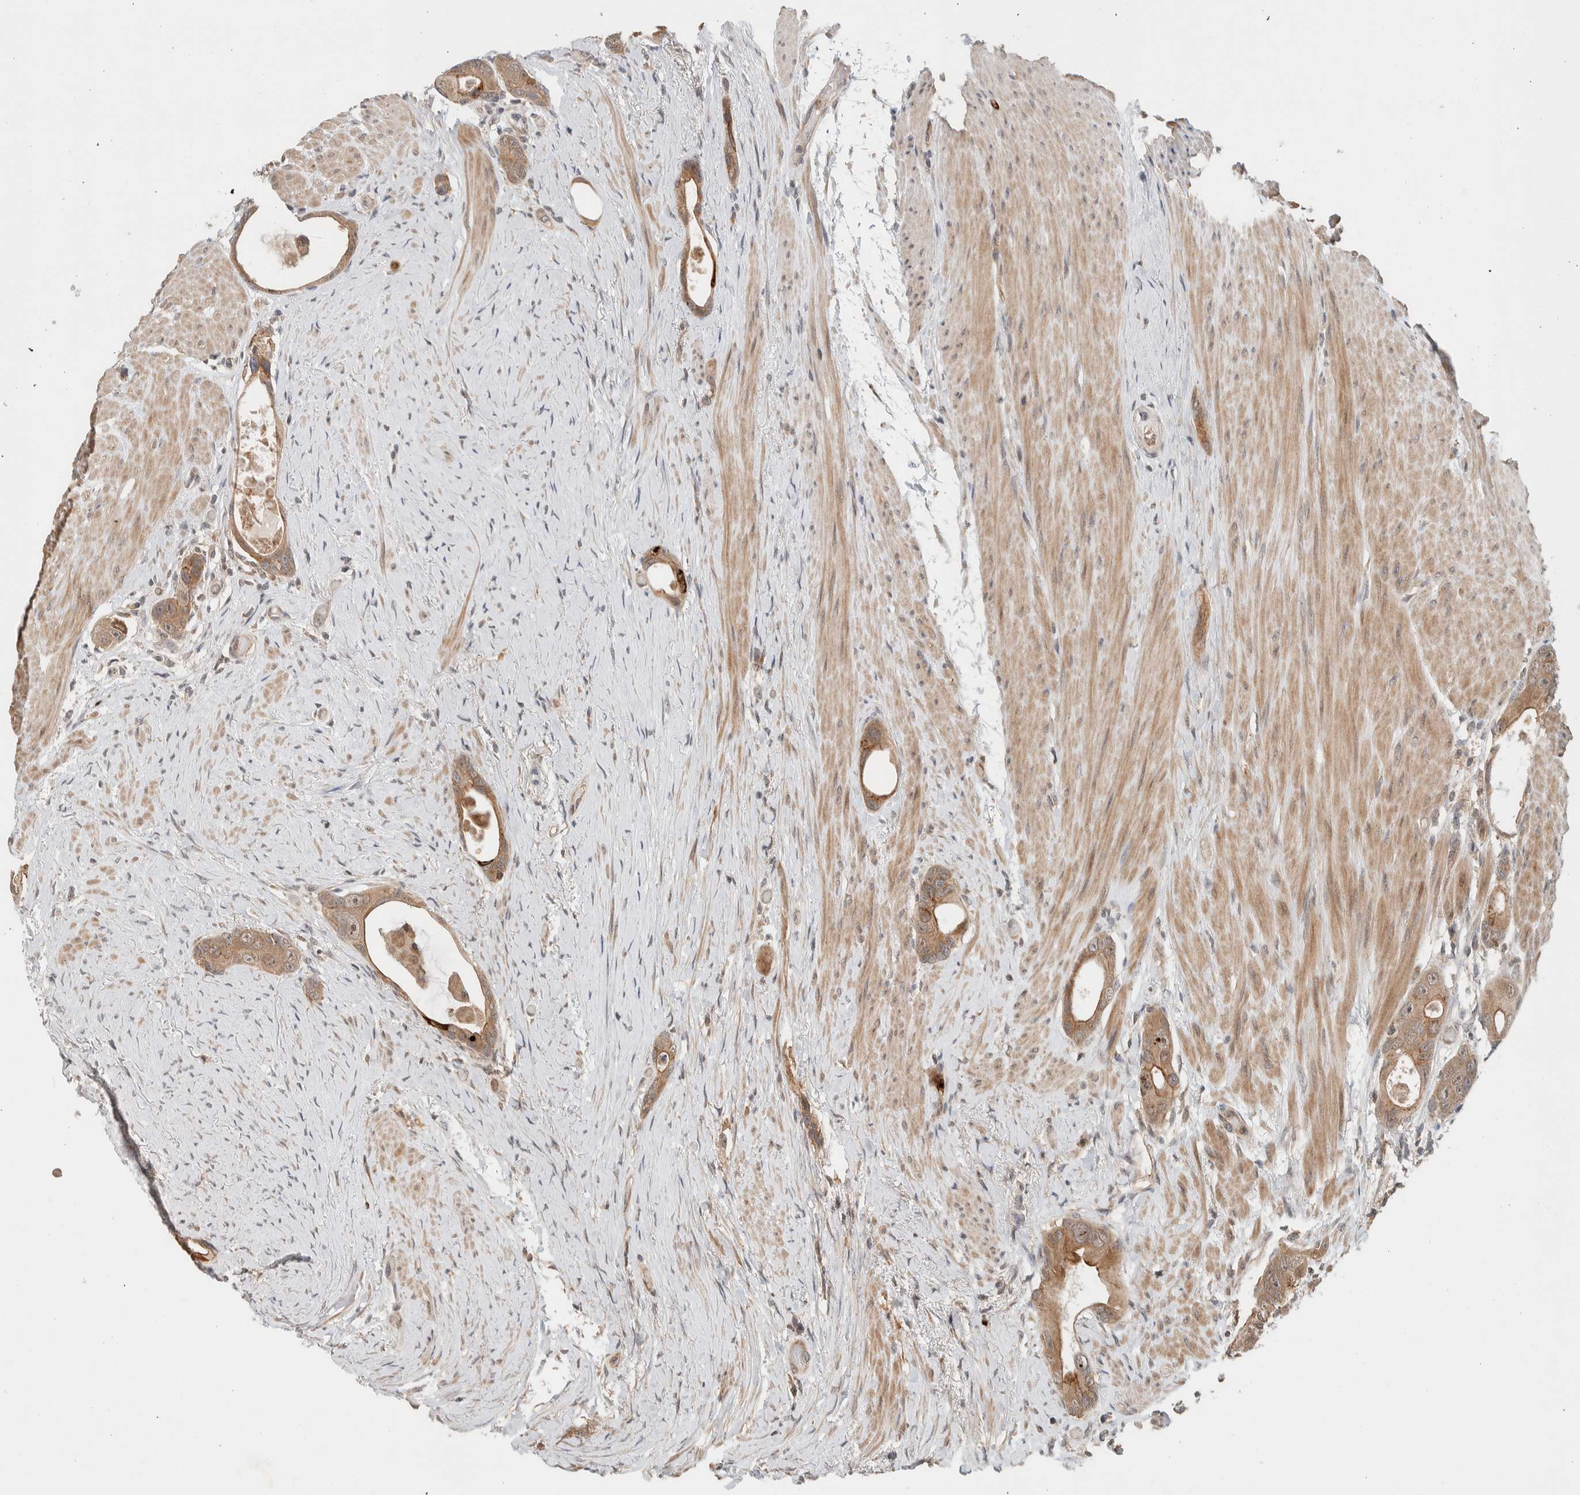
{"staining": {"intensity": "moderate", "quantity": ">75%", "location": "cytoplasmic/membranous"}, "tissue": "colorectal cancer", "cell_type": "Tumor cells", "image_type": "cancer", "snomed": [{"axis": "morphology", "description": "Adenocarcinoma, NOS"}, {"axis": "topography", "description": "Rectum"}], "caption": "Protein expression by immunohistochemistry (IHC) shows moderate cytoplasmic/membranous staining in about >75% of tumor cells in colorectal adenocarcinoma.", "gene": "DEPTOR", "patient": {"sex": "male", "age": 51}}